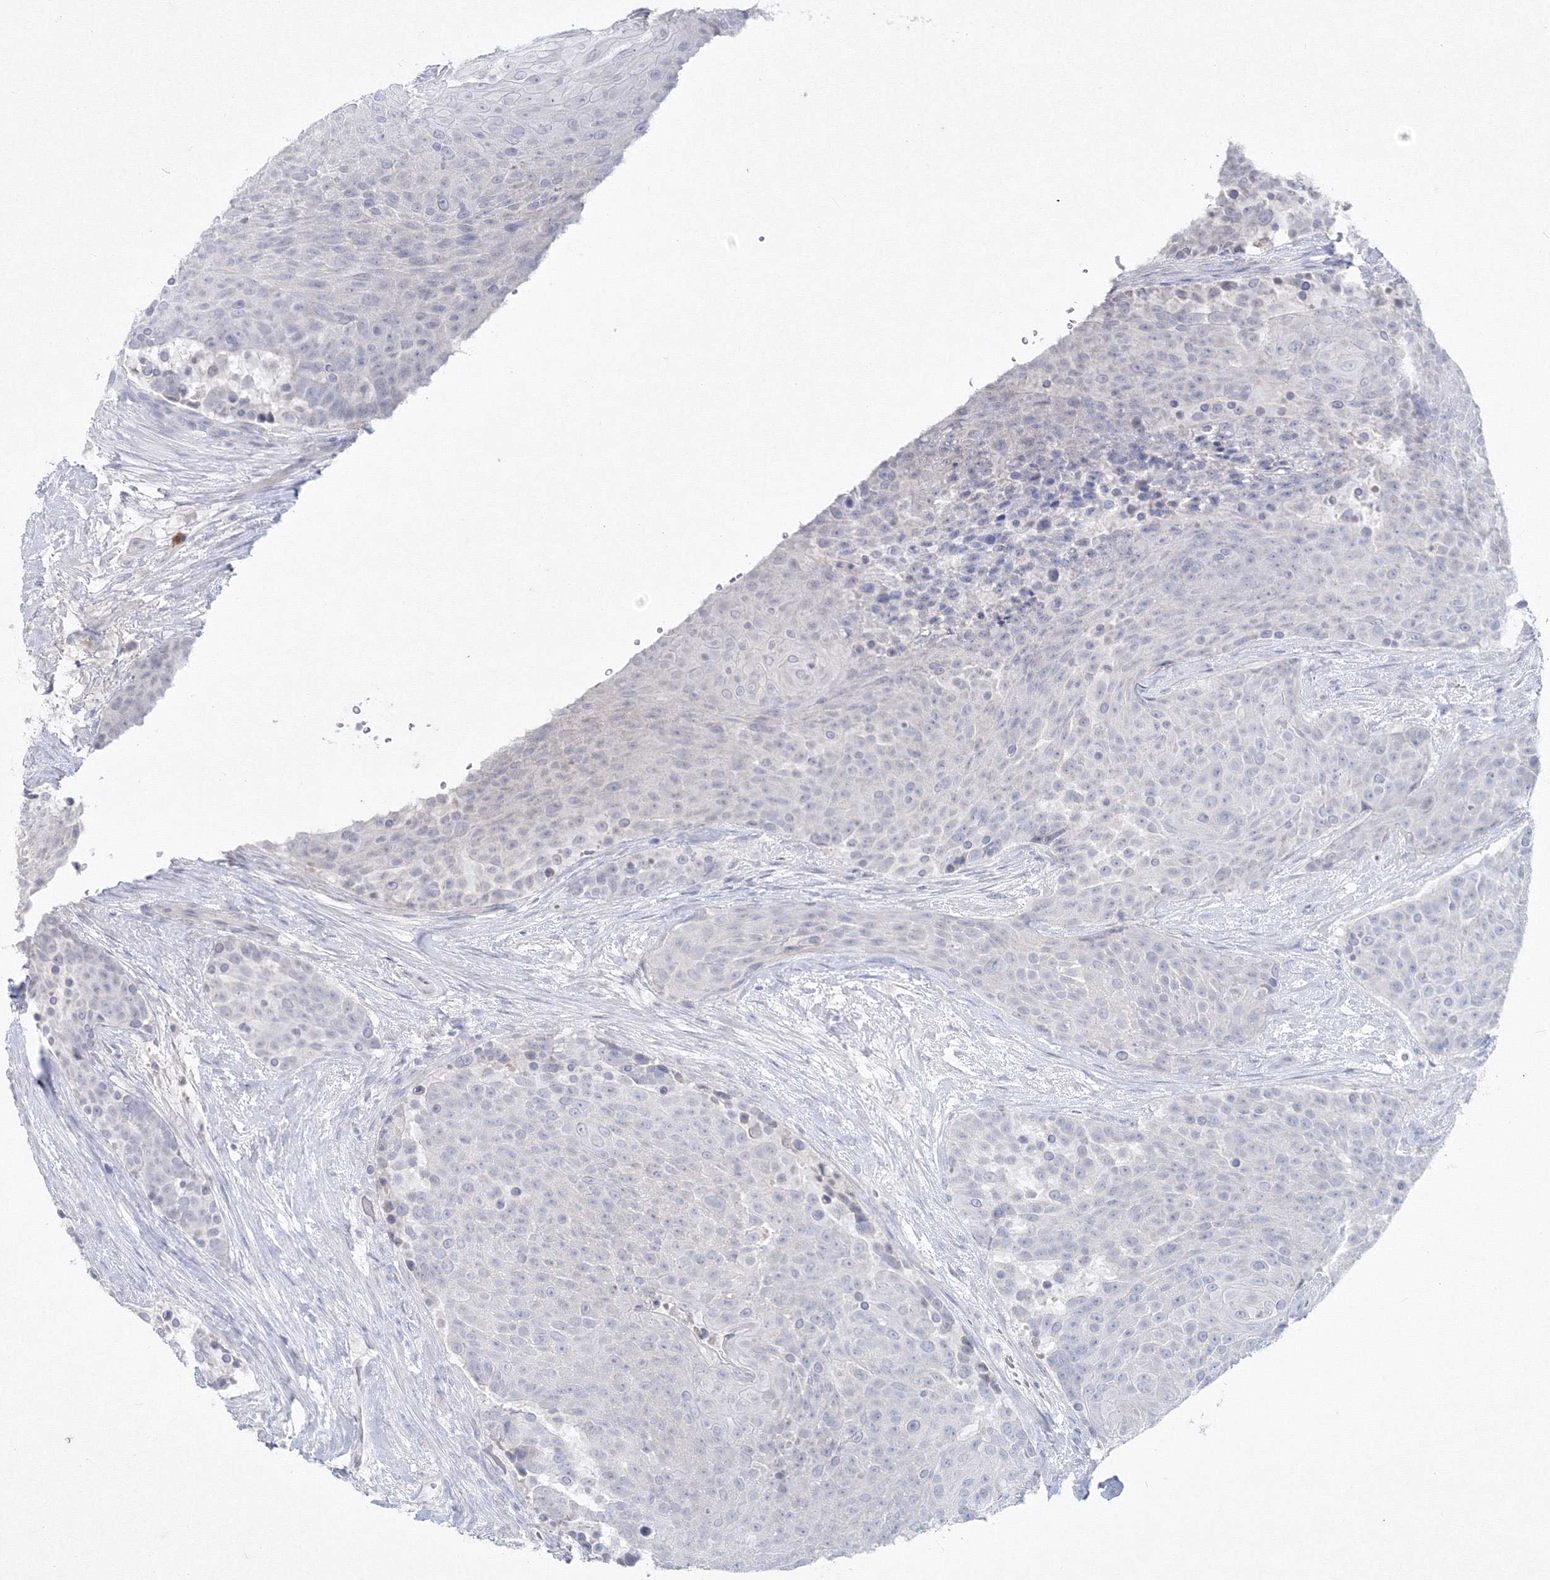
{"staining": {"intensity": "negative", "quantity": "none", "location": "none"}, "tissue": "urothelial cancer", "cell_type": "Tumor cells", "image_type": "cancer", "snomed": [{"axis": "morphology", "description": "Urothelial carcinoma, High grade"}, {"axis": "topography", "description": "Urinary bladder"}], "caption": "This is a photomicrograph of IHC staining of urothelial carcinoma (high-grade), which shows no expression in tumor cells.", "gene": "GCKR", "patient": {"sex": "female", "age": 63}}